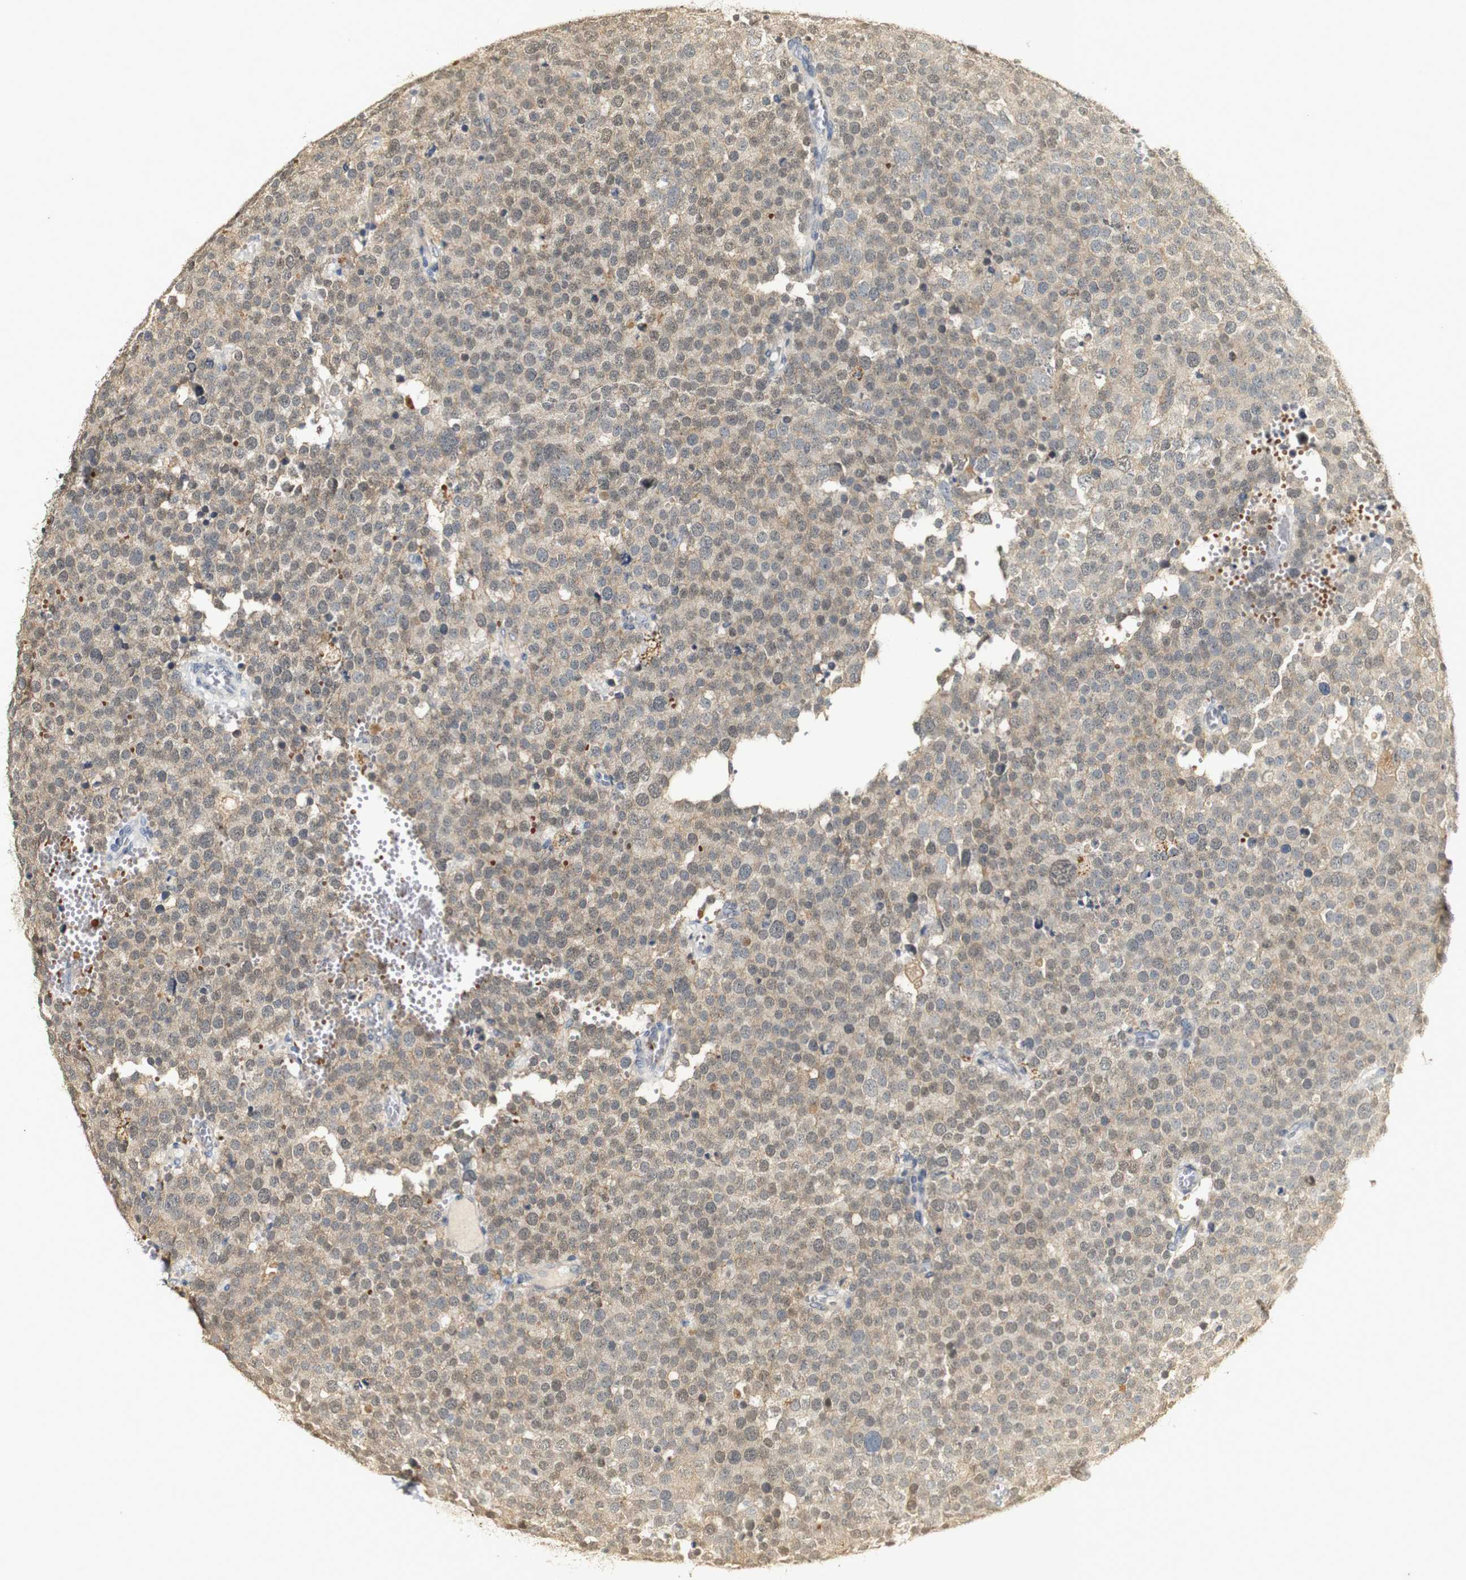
{"staining": {"intensity": "weak", "quantity": ">75%", "location": "cytoplasmic/membranous,nuclear"}, "tissue": "testis cancer", "cell_type": "Tumor cells", "image_type": "cancer", "snomed": [{"axis": "morphology", "description": "Normal tissue, NOS"}, {"axis": "morphology", "description": "Seminoma, NOS"}, {"axis": "topography", "description": "Testis"}], "caption": "Testis cancer (seminoma) tissue exhibits weak cytoplasmic/membranous and nuclear staining in about >75% of tumor cells", "gene": "SYT7", "patient": {"sex": "male", "age": 71}}